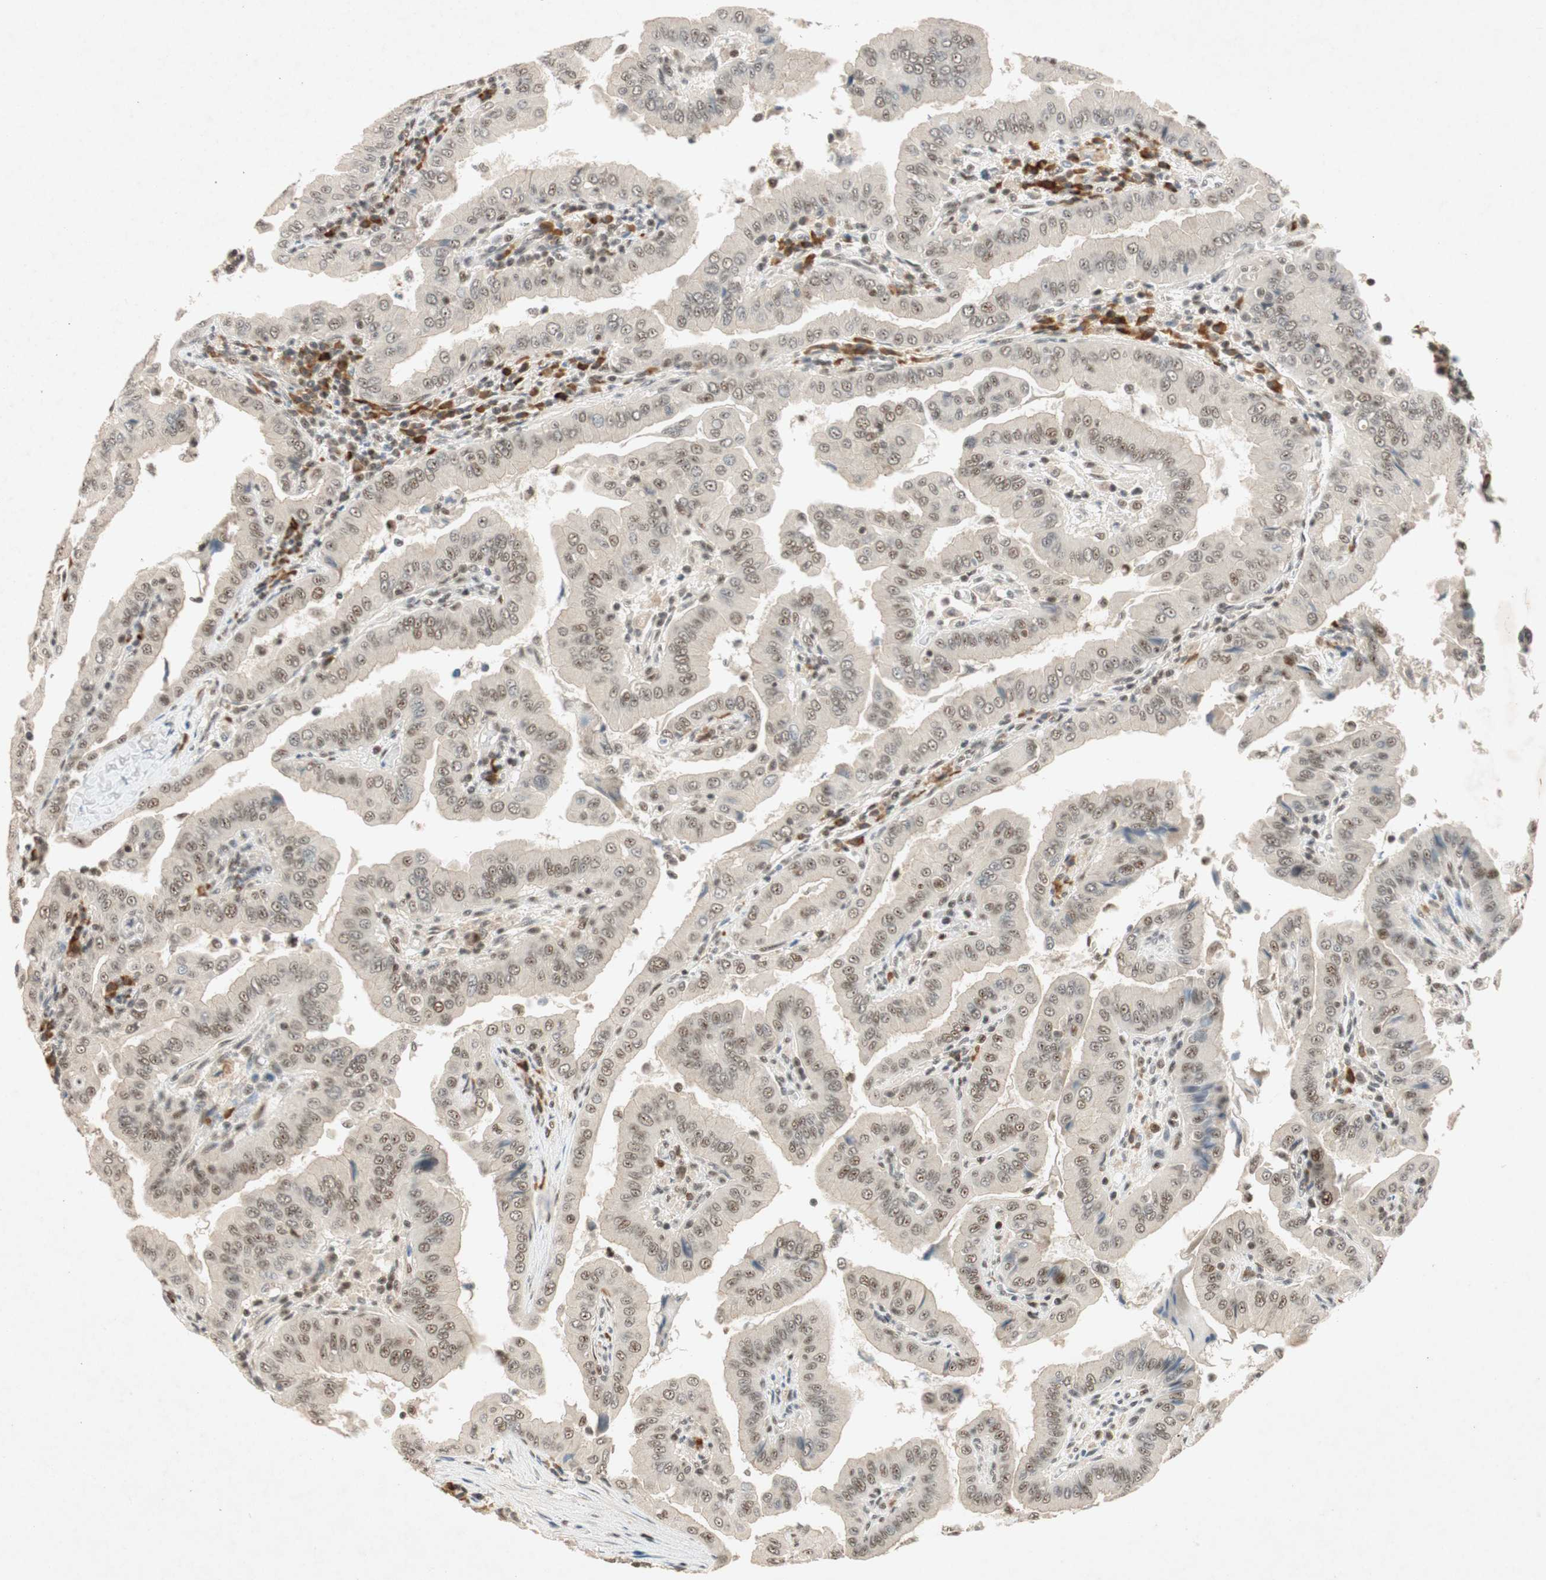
{"staining": {"intensity": "weak", "quantity": ">75%", "location": "nuclear"}, "tissue": "thyroid cancer", "cell_type": "Tumor cells", "image_type": "cancer", "snomed": [{"axis": "morphology", "description": "Papillary adenocarcinoma, NOS"}, {"axis": "topography", "description": "Thyroid gland"}], "caption": "IHC staining of thyroid papillary adenocarcinoma, which shows low levels of weak nuclear staining in about >75% of tumor cells indicating weak nuclear protein expression. The staining was performed using DAB (brown) for protein detection and nuclei were counterstained in hematoxylin (blue).", "gene": "NCBP3", "patient": {"sex": "male", "age": 33}}